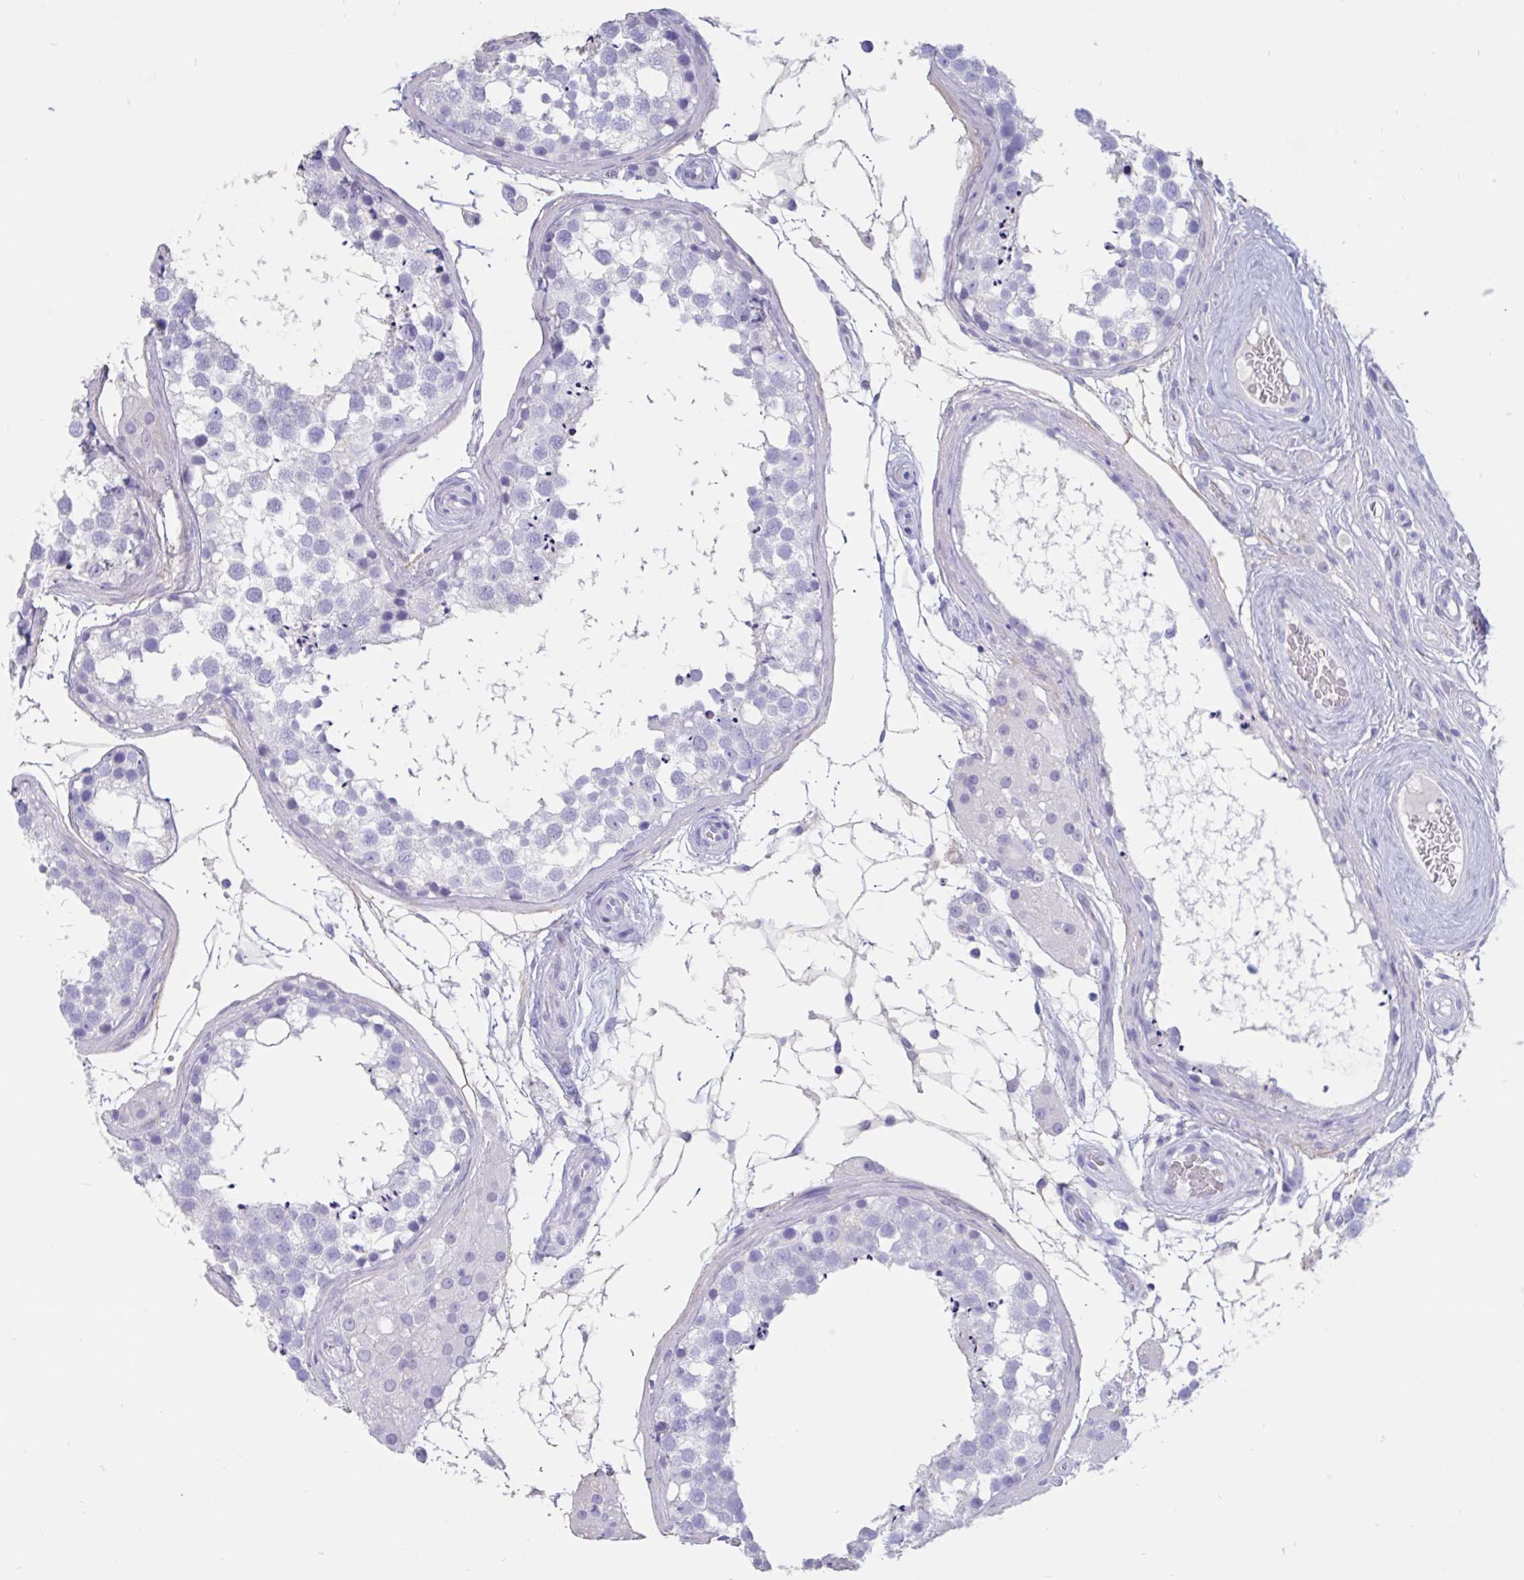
{"staining": {"intensity": "negative", "quantity": "none", "location": "none"}, "tissue": "testis", "cell_type": "Cells in seminiferous ducts", "image_type": "normal", "snomed": [{"axis": "morphology", "description": "Normal tissue, NOS"}, {"axis": "morphology", "description": "Seminoma, NOS"}, {"axis": "topography", "description": "Testis"}], "caption": "High power microscopy micrograph of an IHC histopathology image of unremarkable testis, revealing no significant positivity in cells in seminiferous ducts.", "gene": "TNNC1", "patient": {"sex": "male", "age": 65}}